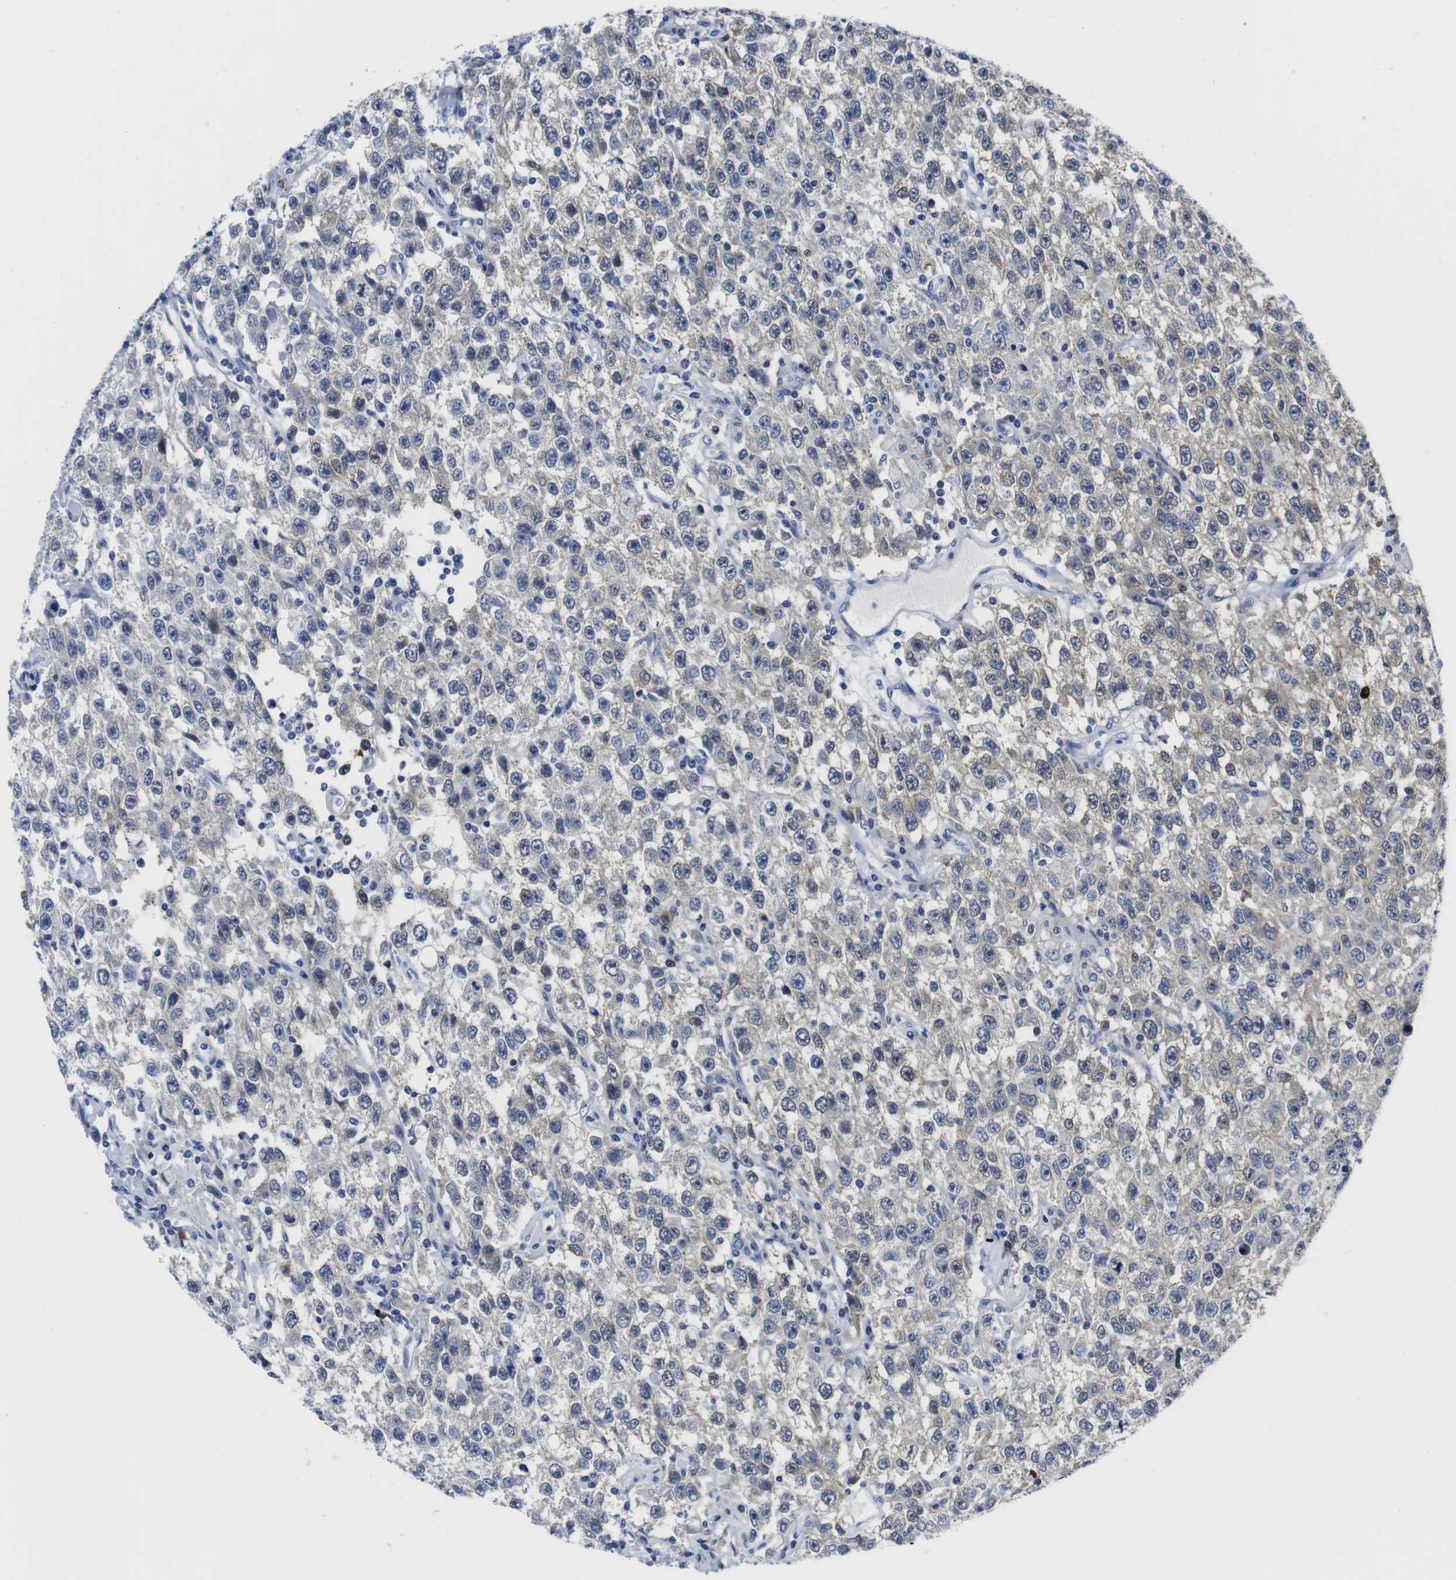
{"staining": {"intensity": "negative", "quantity": "none", "location": "none"}, "tissue": "testis cancer", "cell_type": "Tumor cells", "image_type": "cancer", "snomed": [{"axis": "morphology", "description": "Seminoma, NOS"}, {"axis": "topography", "description": "Testis"}], "caption": "A high-resolution photomicrograph shows immunohistochemistry (IHC) staining of testis seminoma, which demonstrates no significant positivity in tumor cells.", "gene": "EIF4A1", "patient": {"sex": "male", "age": 41}}